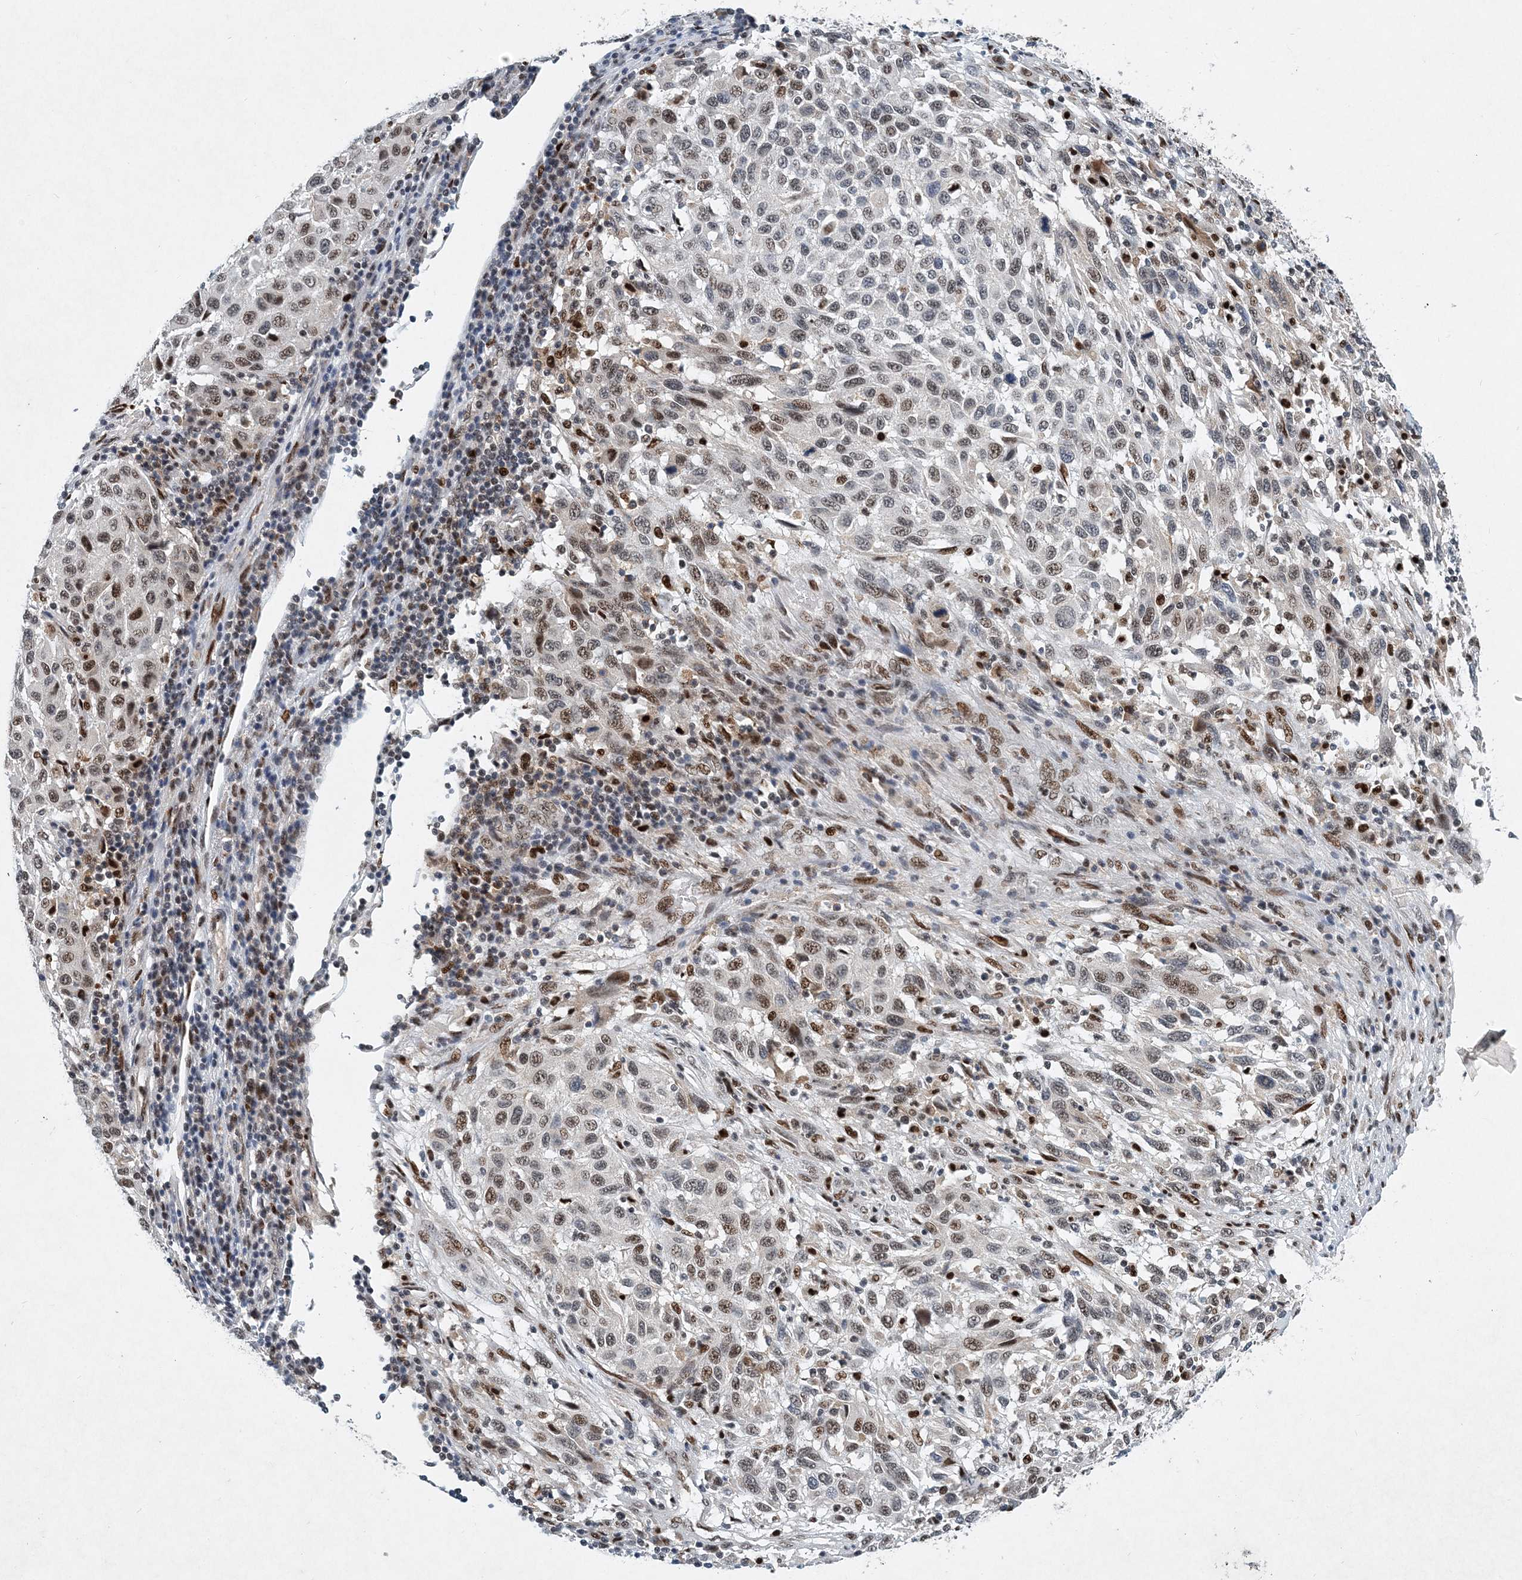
{"staining": {"intensity": "moderate", "quantity": "25%-75%", "location": "nuclear"}, "tissue": "melanoma", "cell_type": "Tumor cells", "image_type": "cancer", "snomed": [{"axis": "morphology", "description": "Malignant melanoma, Metastatic site"}, {"axis": "topography", "description": "Lymph node"}], "caption": "Malignant melanoma (metastatic site) stained with a protein marker shows moderate staining in tumor cells.", "gene": "KPNA4", "patient": {"sex": "male", "age": 61}}